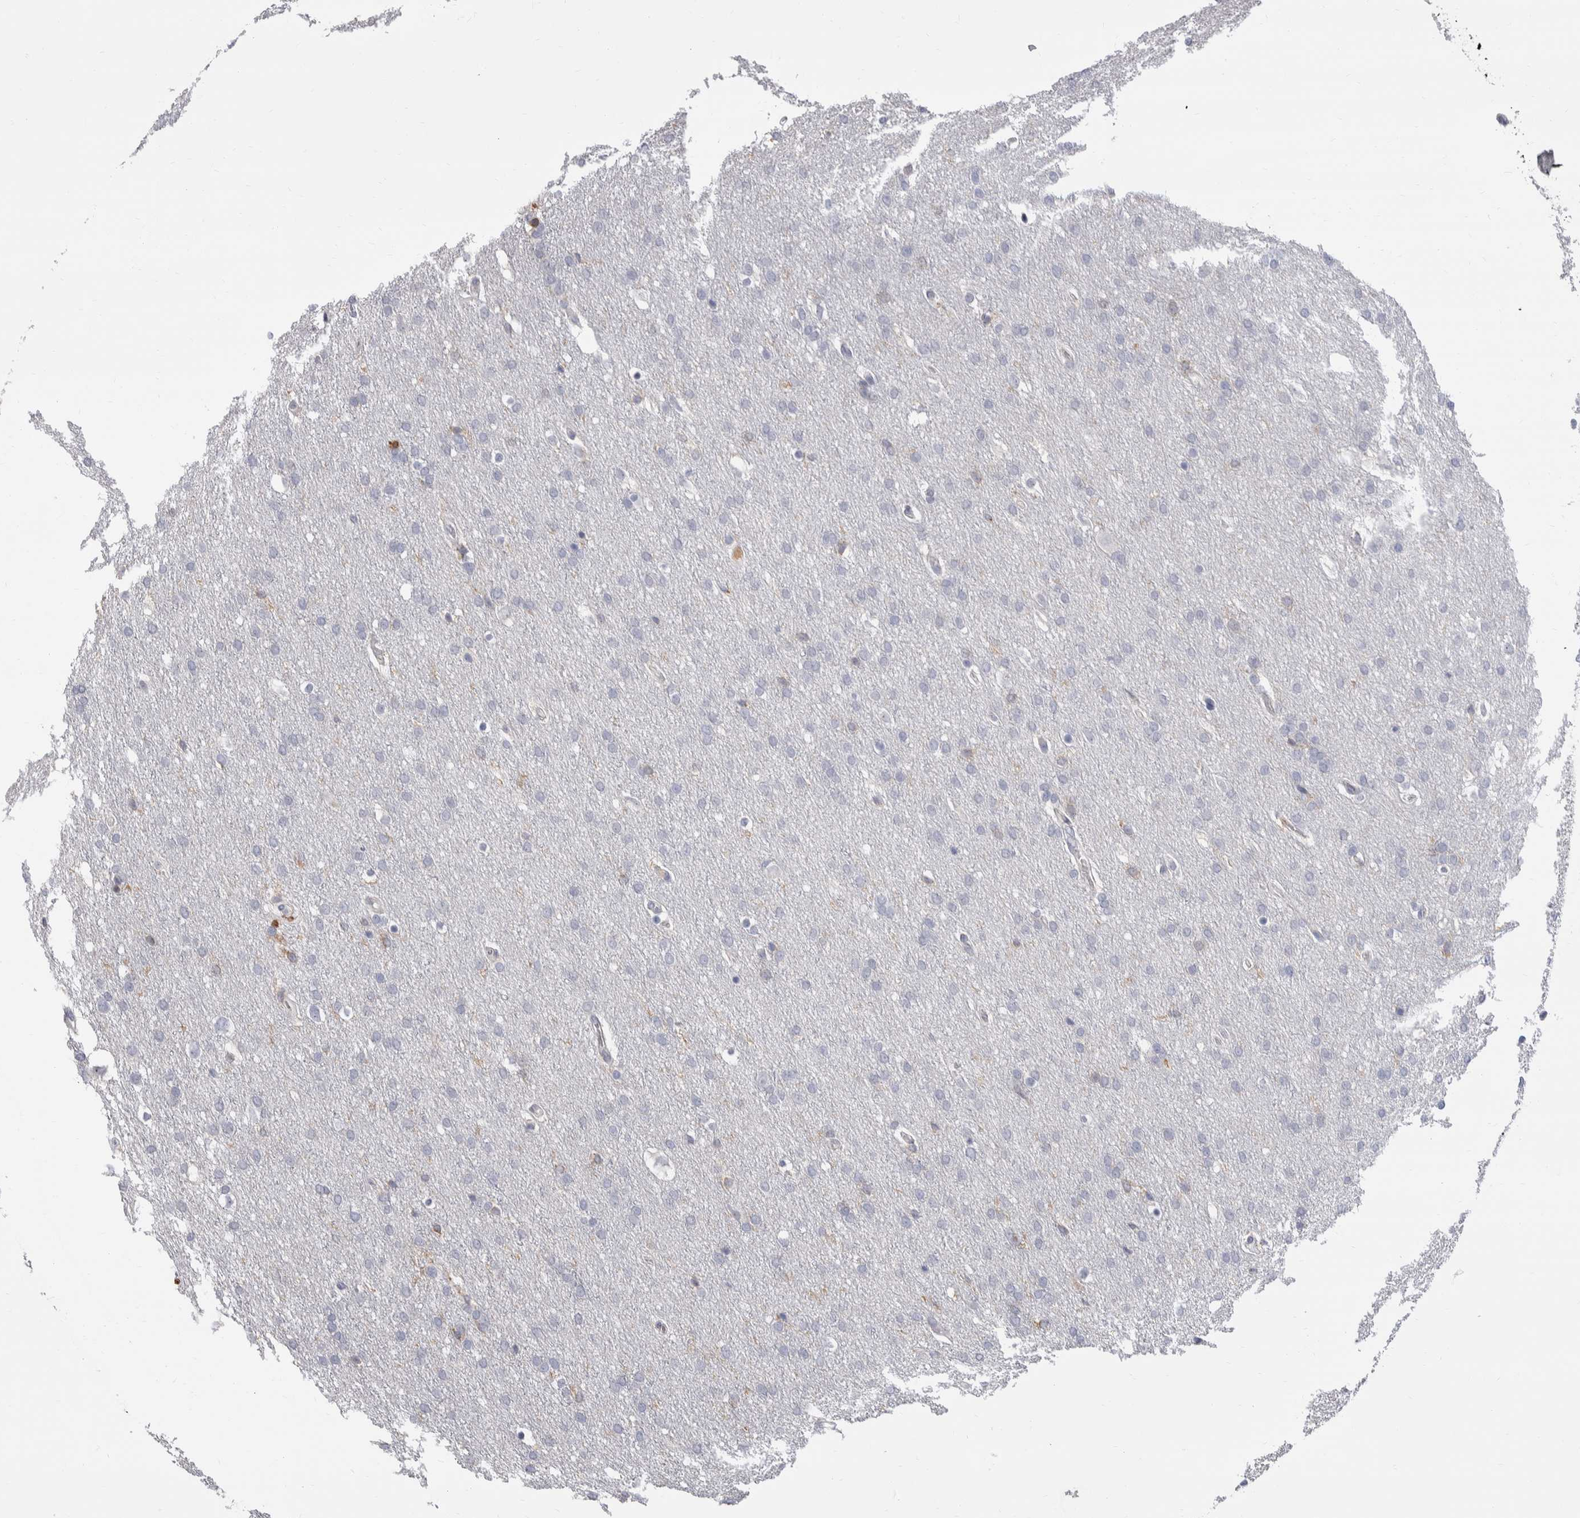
{"staining": {"intensity": "negative", "quantity": "none", "location": "none"}, "tissue": "glioma", "cell_type": "Tumor cells", "image_type": "cancer", "snomed": [{"axis": "morphology", "description": "Glioma, malignant, Low grade"}, {"axis": "topography", "description": "Brain"}], "caption": "IHC micrograph of human malignant glioma (low-grade) stained for a protein (brown), which demonstrates no staining in tumor cells.", "gene": "CEP295NL", "patient": {"sex": "female", "age": 37}}